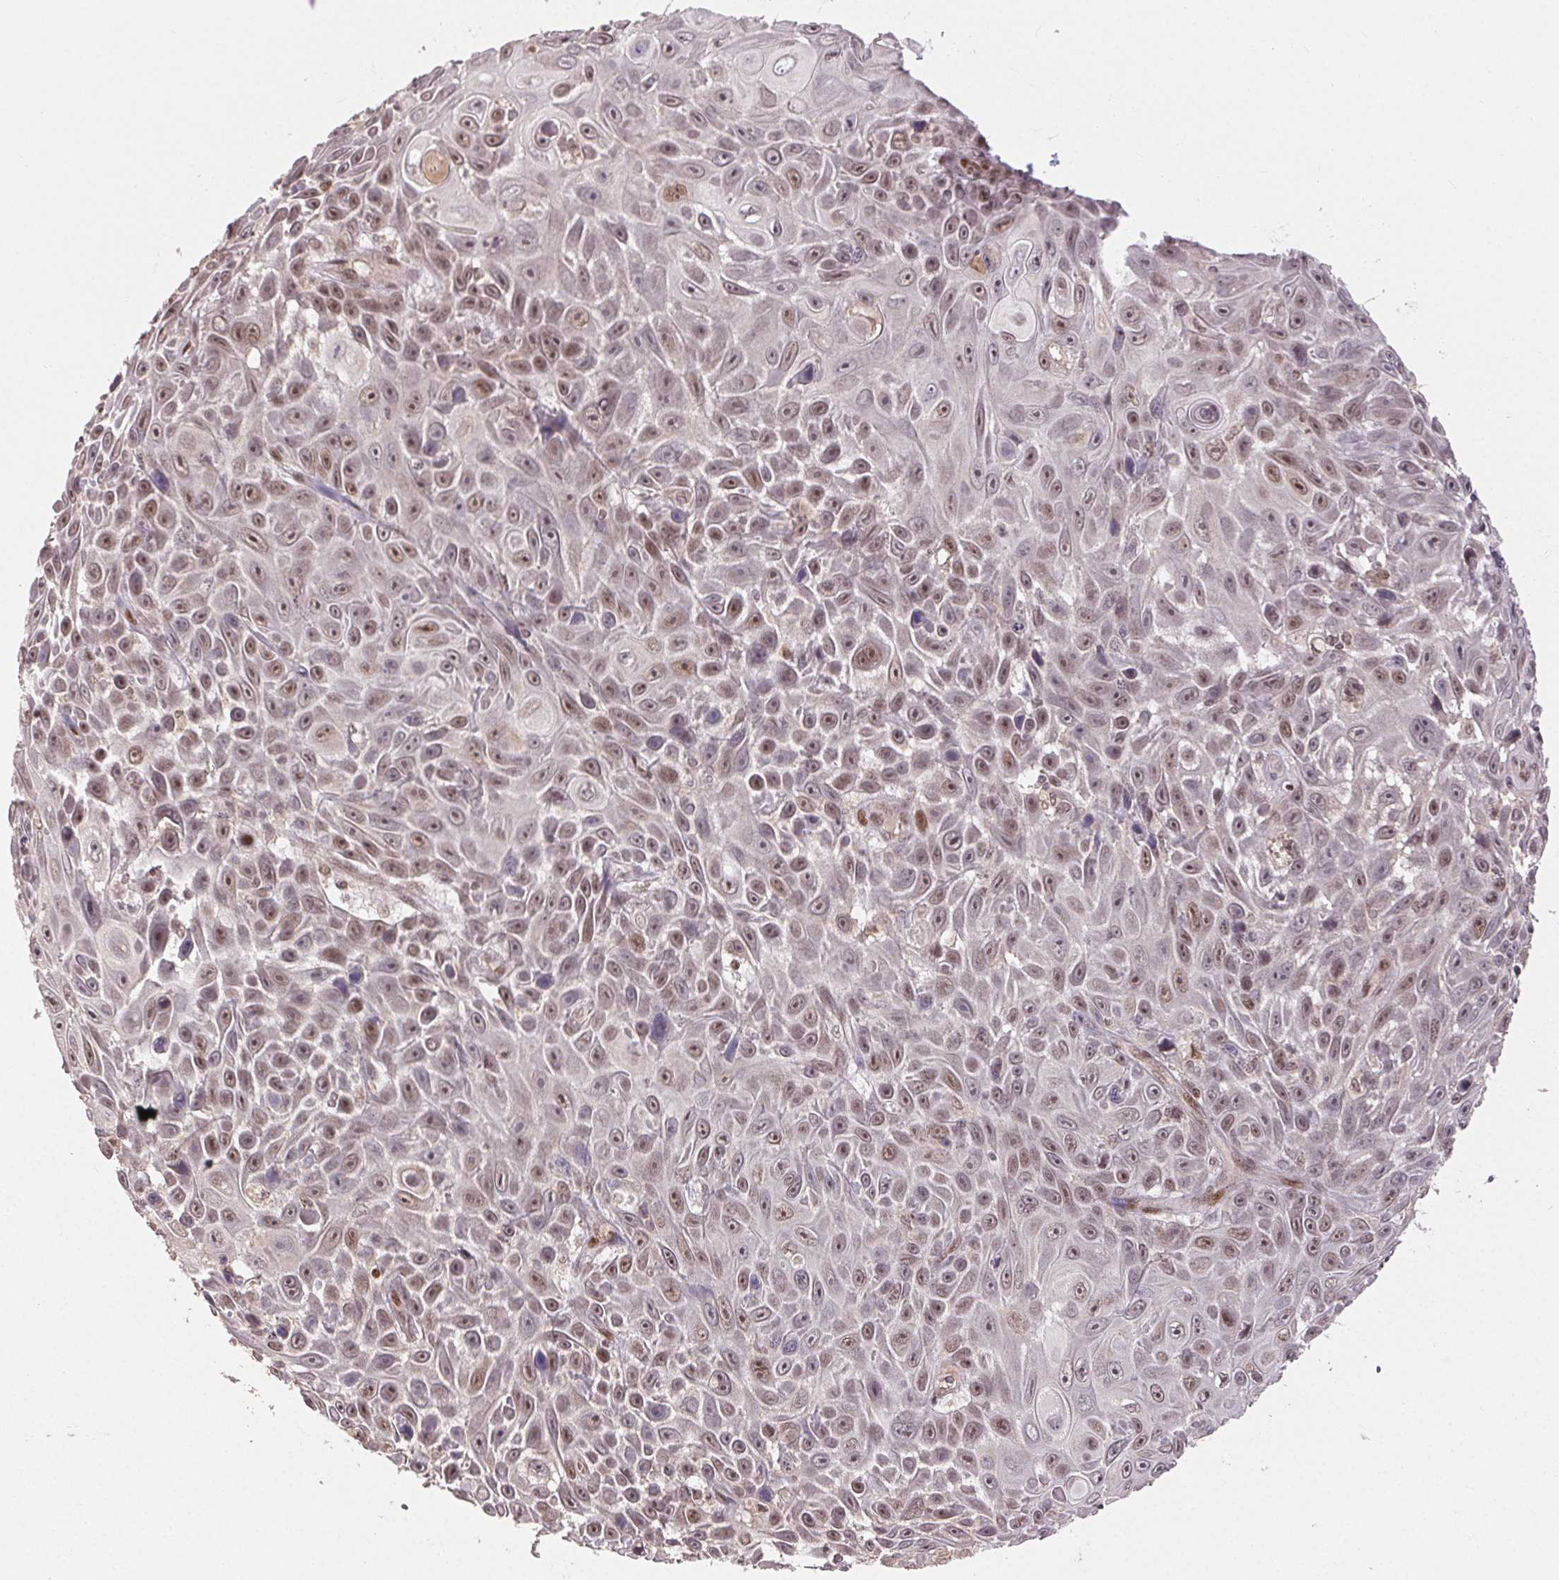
{"staining": {"intensity": "moderate", "quantity": ">75%", "location": "nuclear"}, "tissue": "skin cancer", "cell_type": "Tumor cells", "image_type": "cancer", "snomed": [{"axis": "morphology", "description": "Squamous cell carcinoma, NOS"}, {"axis": "topography", "description": "Skin"}], "caption": "Protein staining of skin squamous cell carcinoma tissue reveals moderate nuclear positivity in about >75% of tumor cells.", "gene": "MAPKAPK2", "patient": {"sex": "male", "age": 82}}